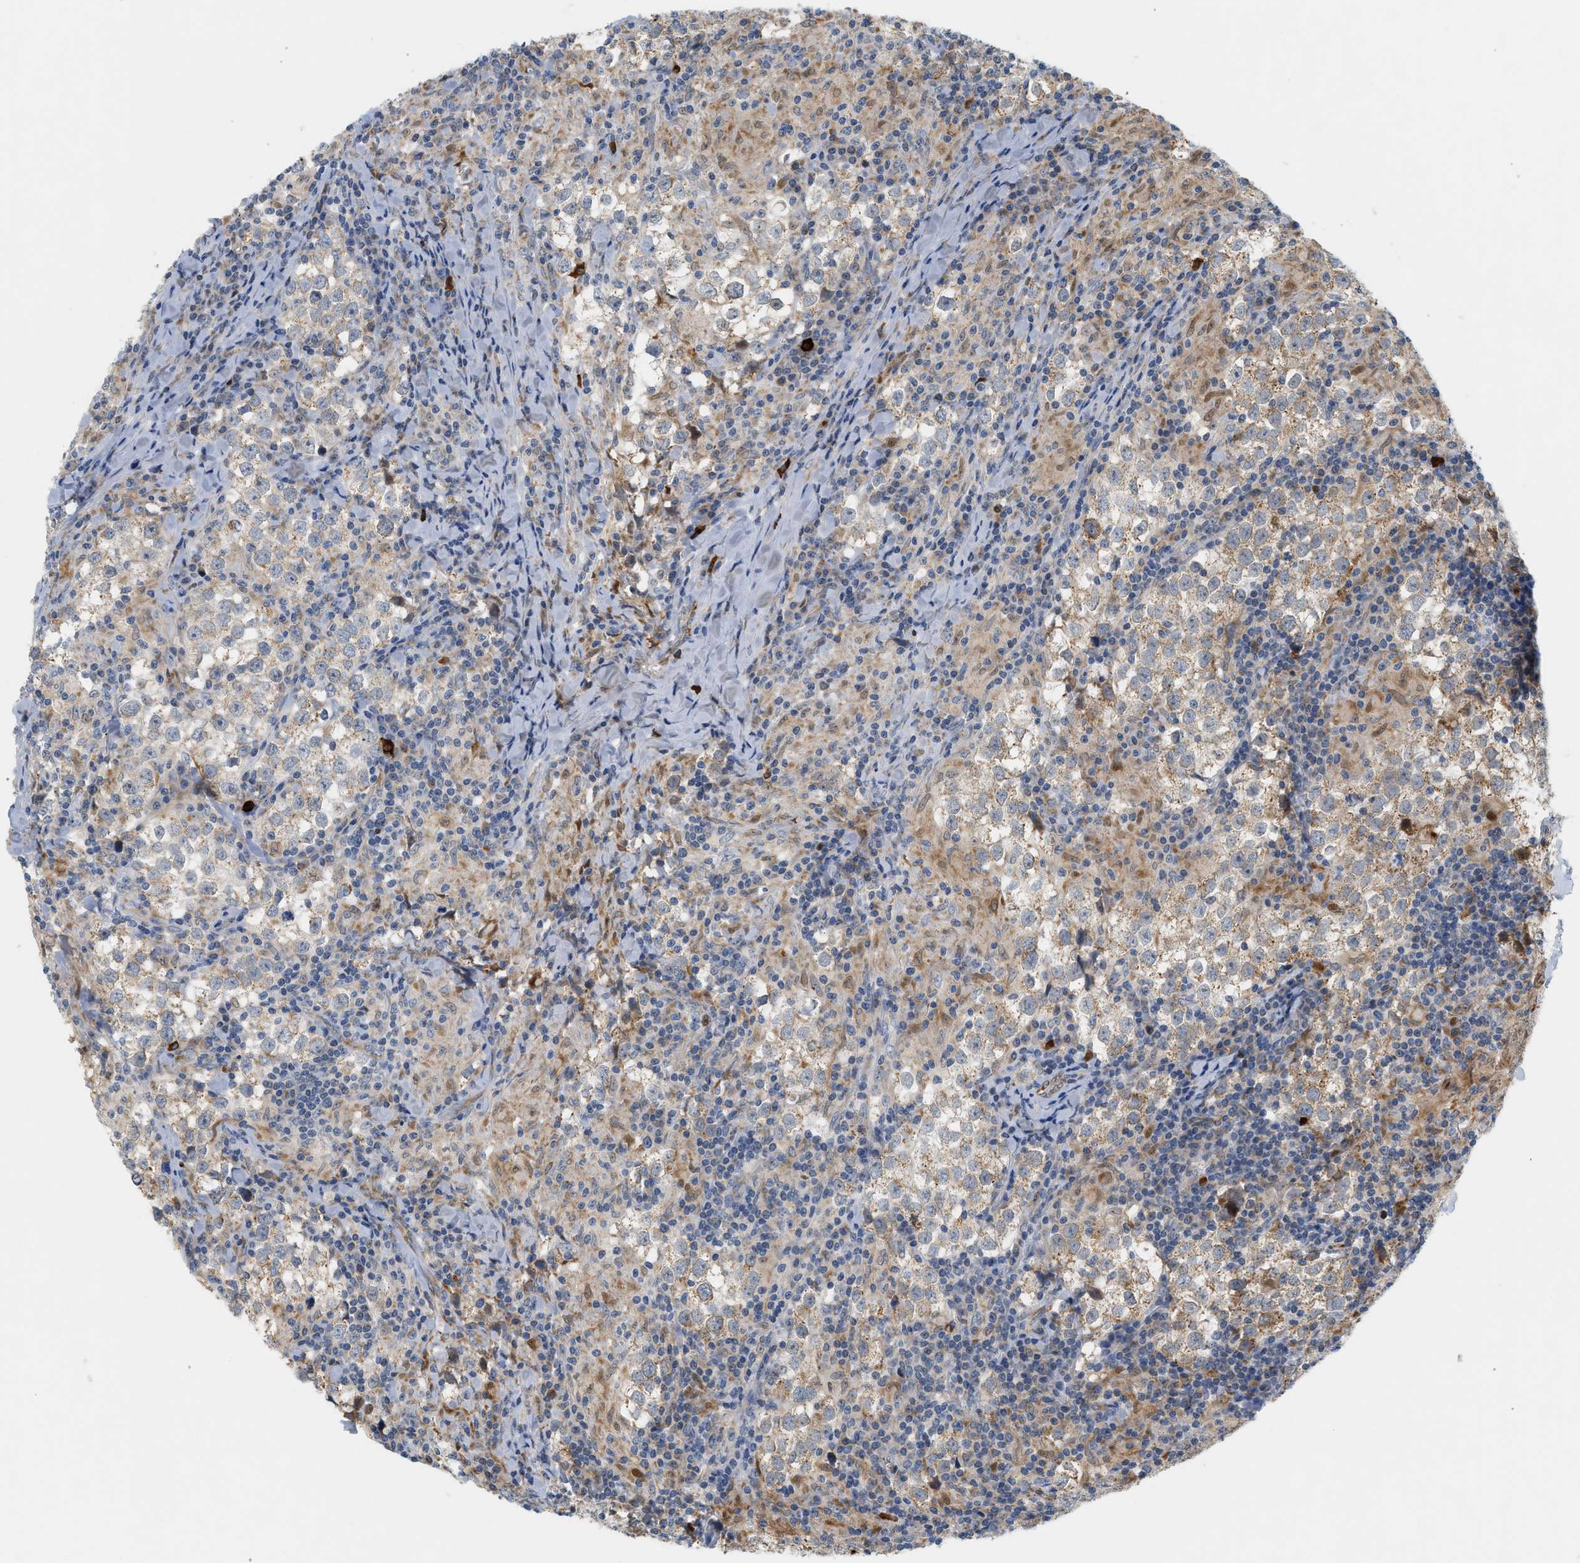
{"staining": {"intensity": "weak", "quantity": "25%-75%", "location": "cytoplasmic/membranous"}, "tissue": "testis cancer", "cell_type": "Tumor cells", "image_type": "cancer", "snomed": [{"axis": "morphology", "description": "Seminoma, NOS"}, {"axis": "morphology", "description": "Carcinoma, Embryonal, NOS"}, {"axis": "topography", "description": "Testis"}], "caption": "The image displays a brown stain indicating the presence of a protein in the cytoplasmic/membranous of tumor cells in testis cancer (embryonal carcinoma).", "gene": "MCU", "patient": {"sex": "male", "age": 36}}